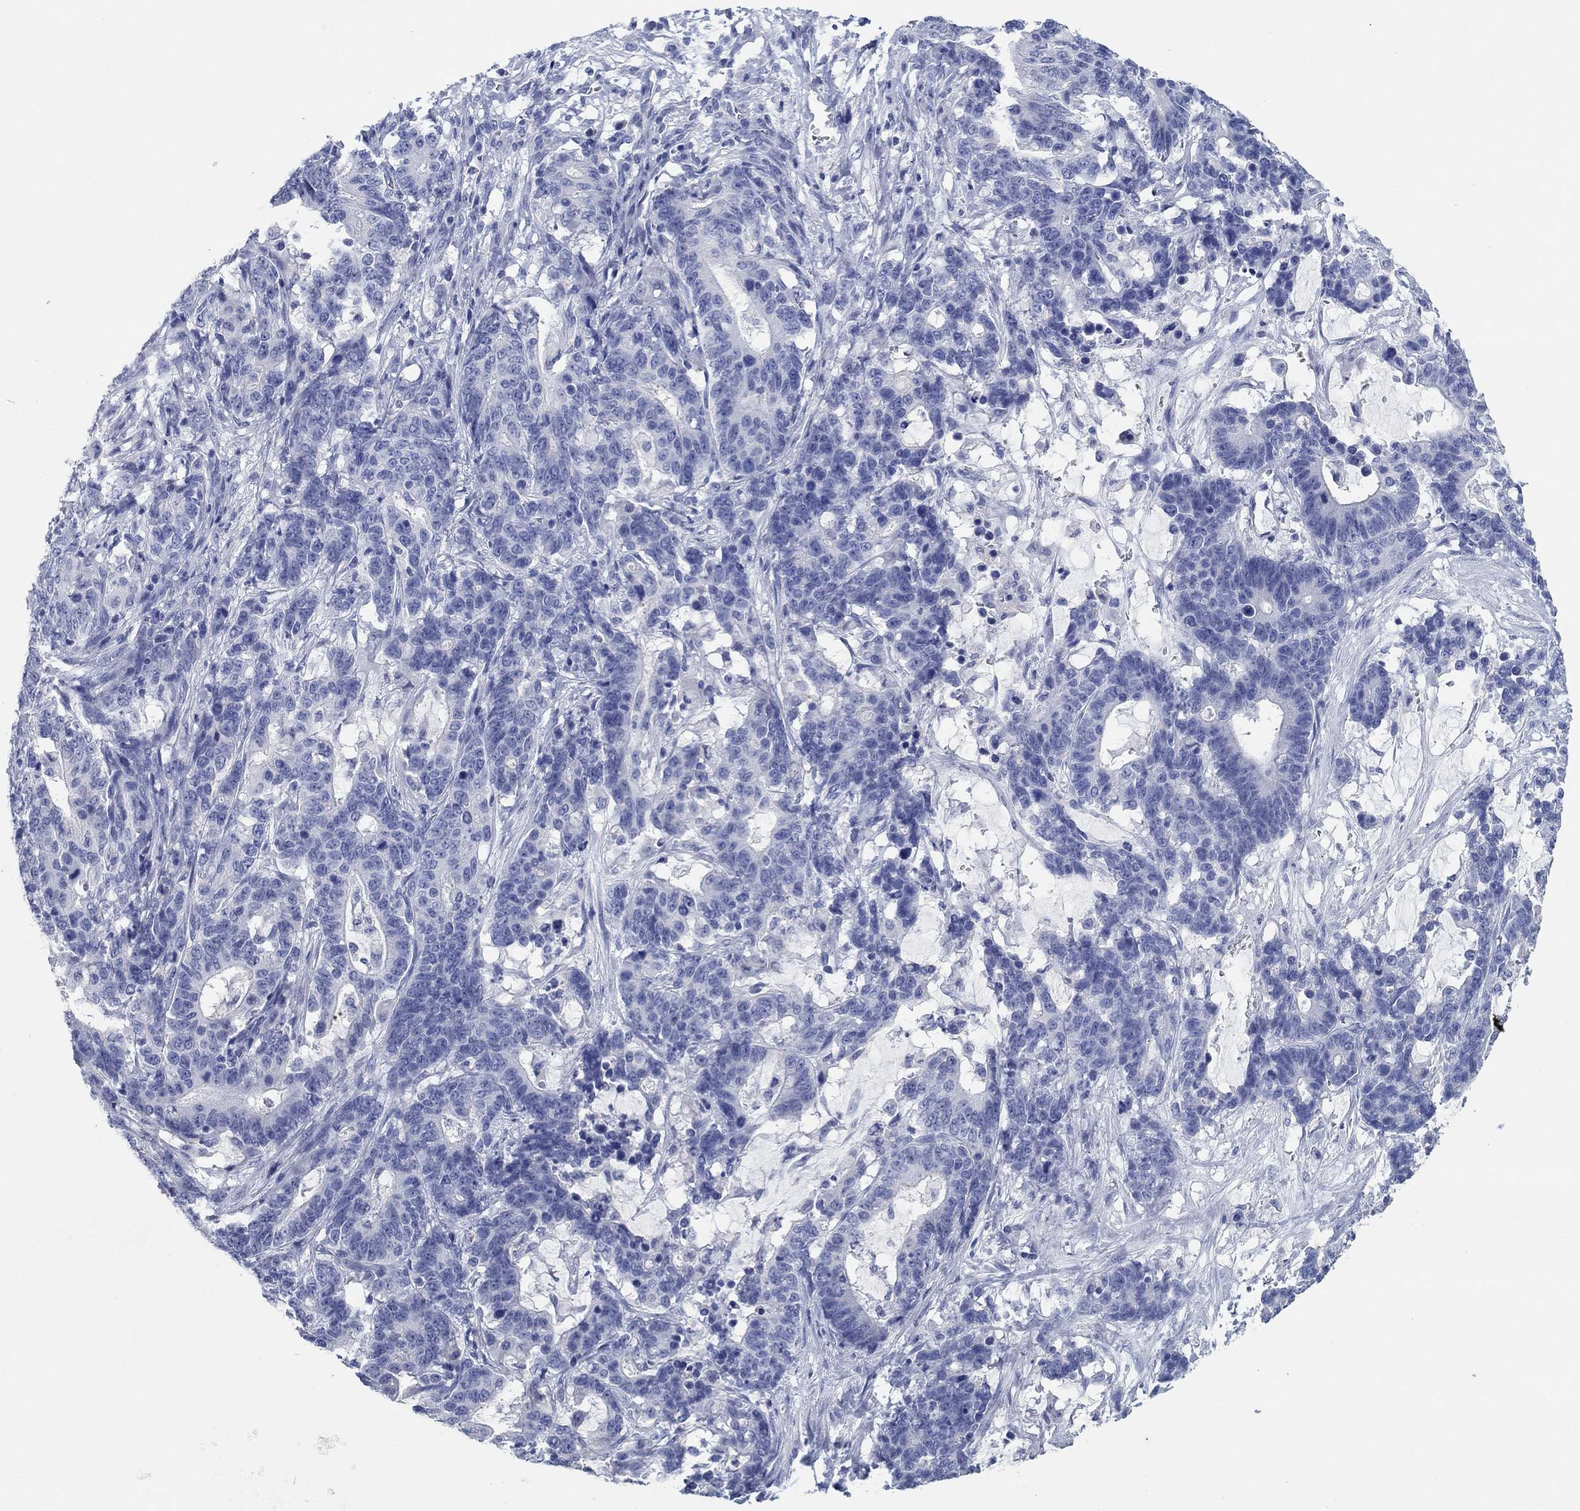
{"staining": {"intensity": "negative", "quantity": "none", "location": "none"}, "tissue": "stomach cancer", "cell_type": "Tumor cells", "image_type": "cancer", "snomed": [{"axis": "morphology", "description": "Normal tissue, NOS"}, {"axis": "morphology", "description": "Adenocarcinoma, NOS"}, {"axis": "topography", "description": "Stomach"}], "caption": "Tumor cells are negative for protein expression in human adenocarcinoma (stomach). (DAB immunohistochemistry with hematoxylin counter stain).", "gene": "POU5F1", "patient": {"sex": "female", "age": 64}}